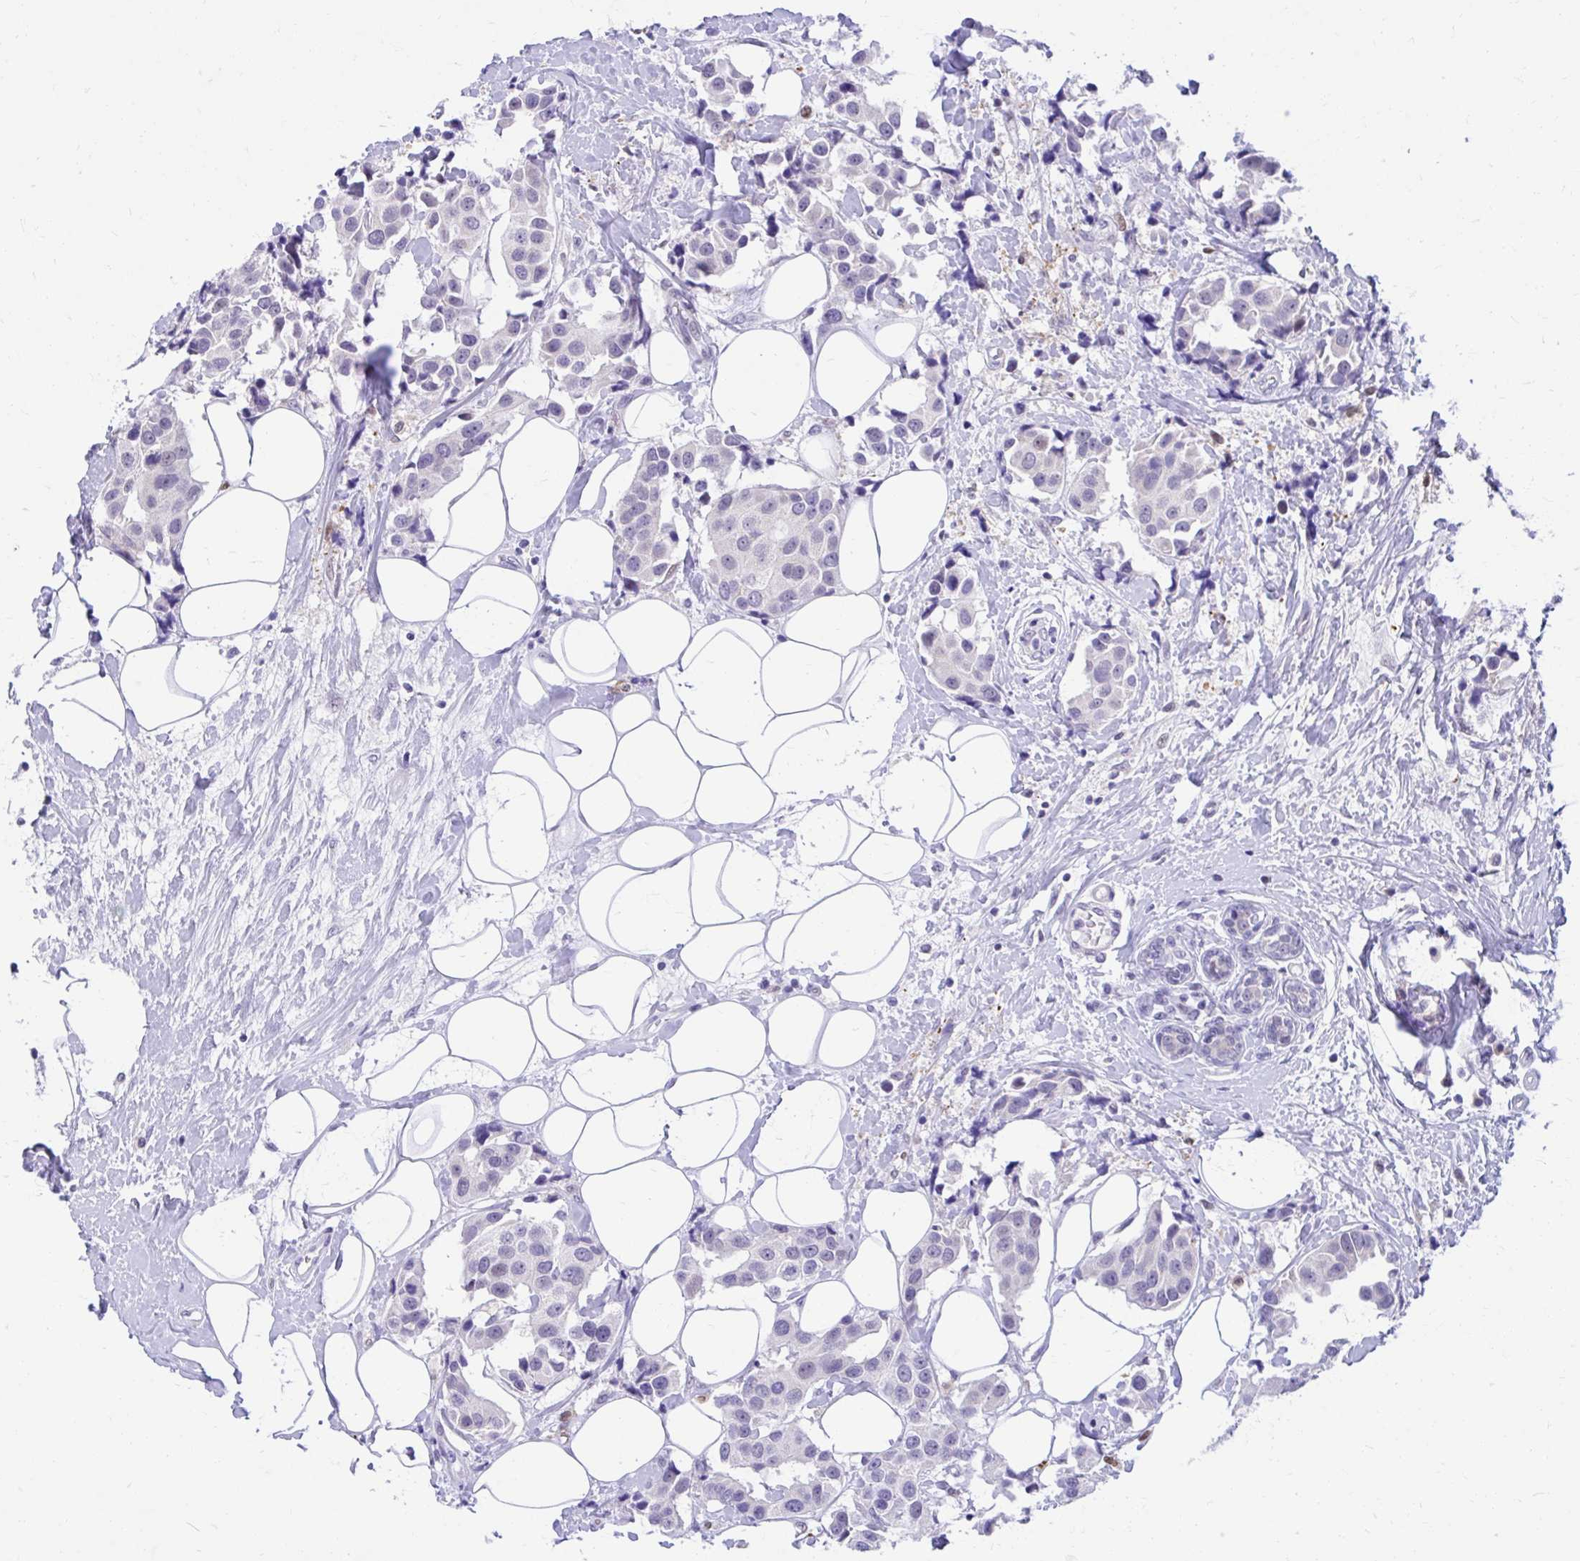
{"staining": {"intensity": "negative", "quantity": "none", "location": "none"}, "tissue": "breast cancer", "cell_type": "Tumor cells", "image_type": "cancer", "snomed": [{"axis": "morphology", "description": "Normal tissue, NOS"}, {"axis": "morphology", "description": "Duct carcinoma"}, {"axis": "topography", "description": "Breast"}], "caption": "Immunohistochemistry (IHC) of intraductal carcinoma (breast) reveals no staining in tumor cells.", "gene": "GLB1L2", "patient": {"sex": "female", "age": 39}}